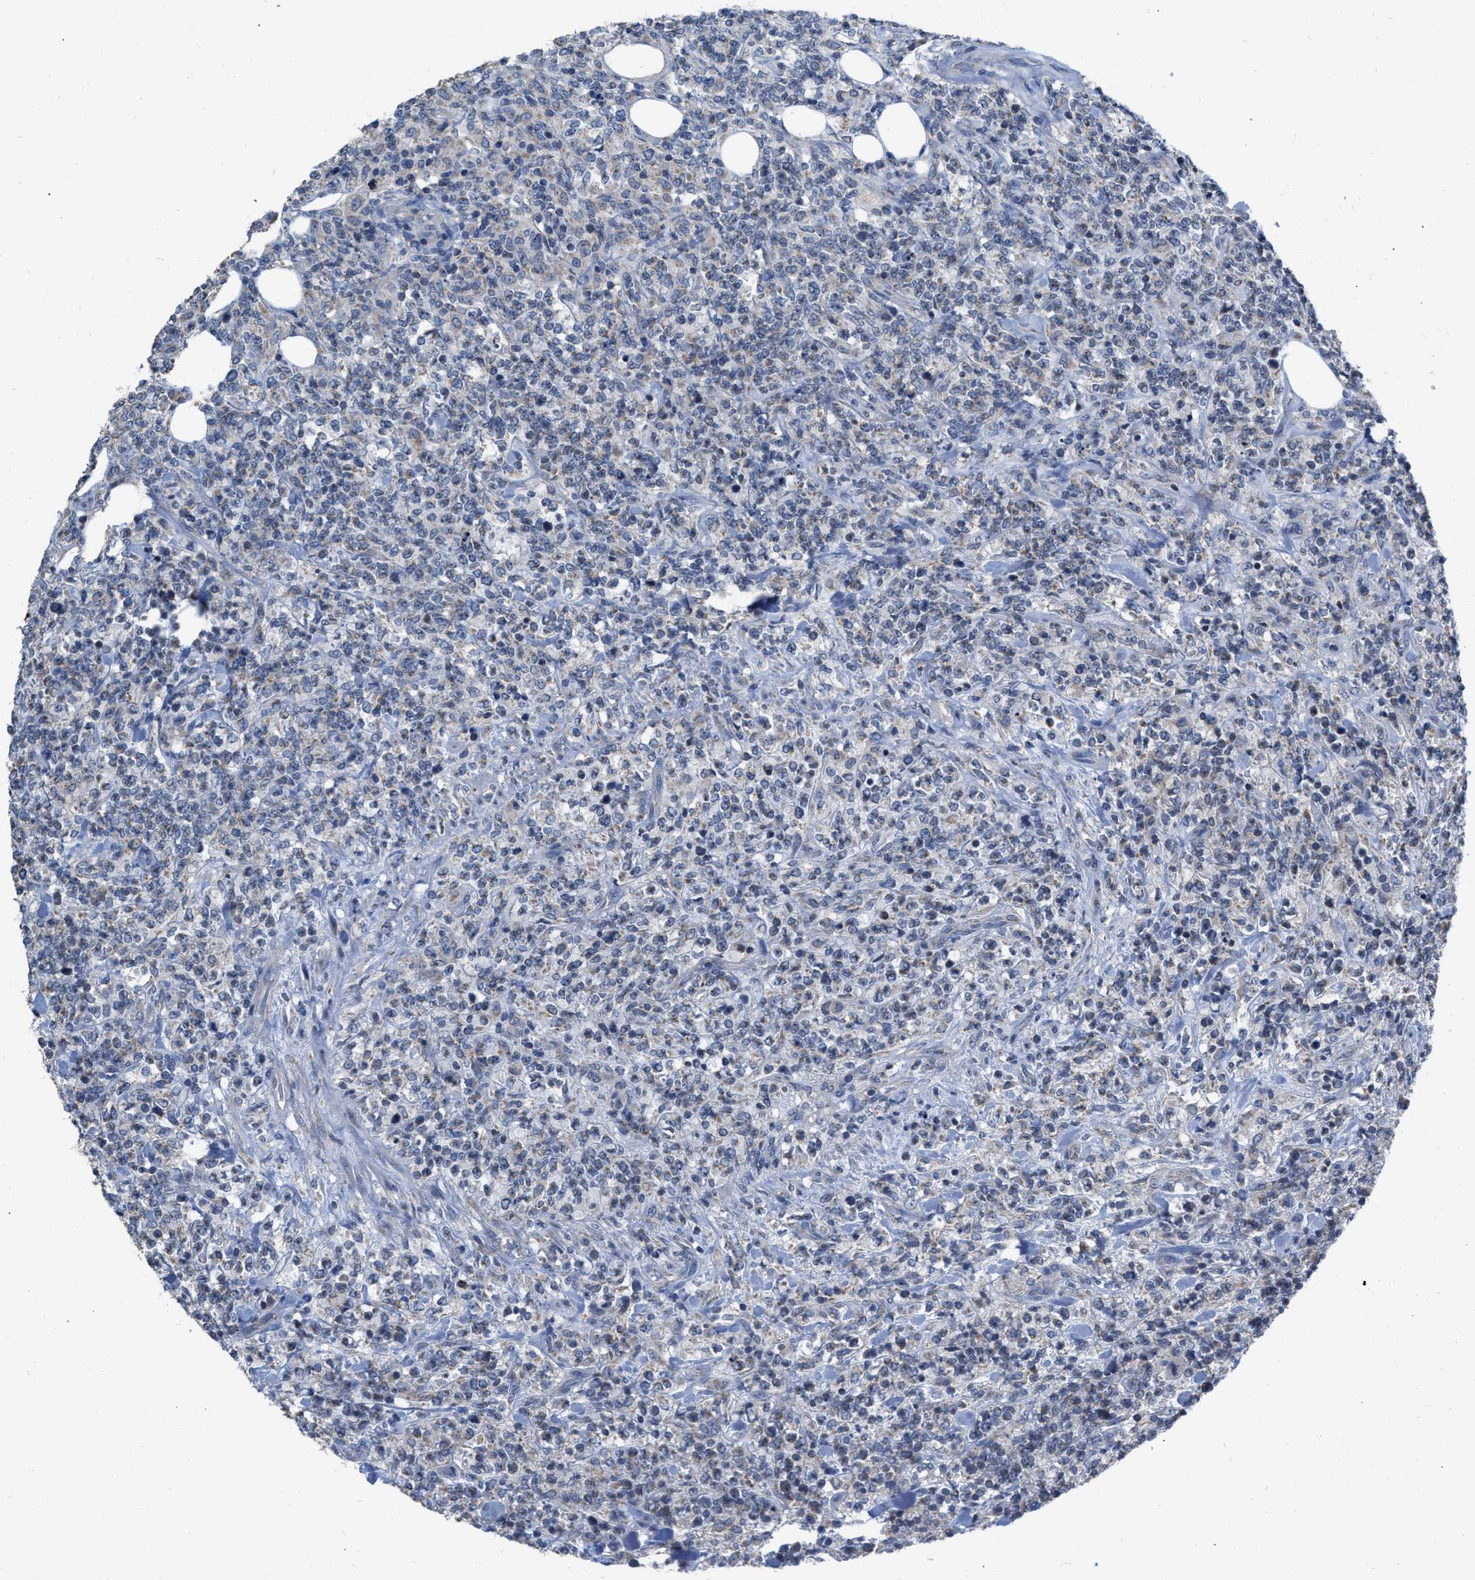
{"staining": {"intensity": "negative", "quantity": "none", "location": "none"}, "tissue": "lymphoma", "cell_type": "Tumor cells", "image_type": "cancer", "snomed": [{"axis": "morphology", "description": "Malignant lymphoma, non-Hodgkin's type, High grade"}, {"axis": "topography", "description": "Soft tissue"}], "caption": "A high-resolution image shows IHC staining of lymphoma, which demonstrates no significant staining in tumor cells.", "gene": "DDX56", "patient": {"sex": "male", "age": 18}}